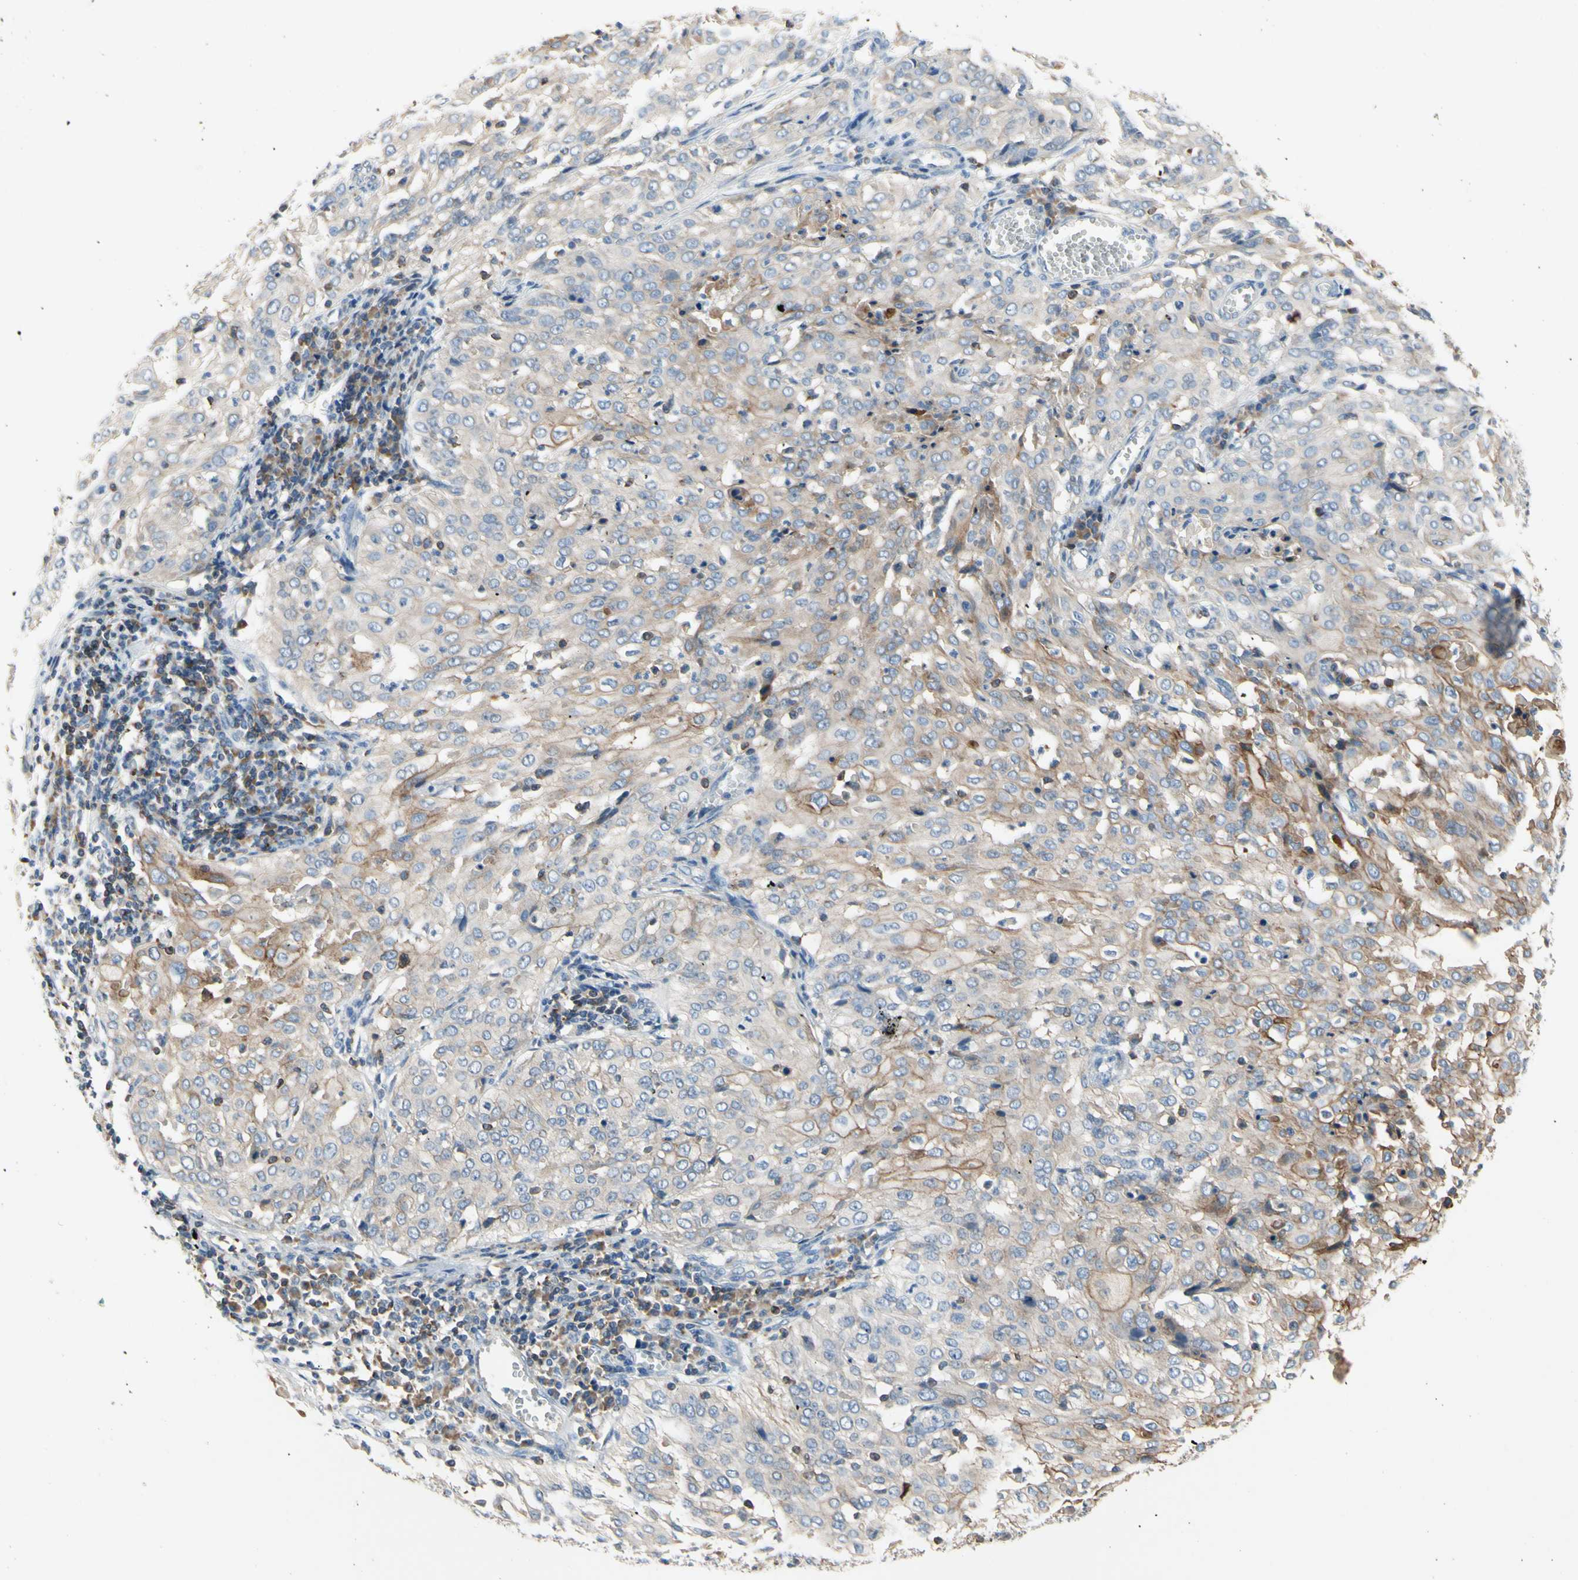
{"staining": {"intensity": "weak", "quantity": ">75%", "location": "cytoplasmic/membranous"}, "tissue": "cervical cancer", "cell_type": "Tumor cells", "image_type": "cancer", "snomed": [{"axis": "morphology", "description": "Squamous cell carcinoma, NOS"}, {"axis": "topography", "description": "Cervix"}], "caption": "This micrograph exhibits cervical squamous cell carcinoma stained with IHC to label a protein in brown. The cytoplasmic/membranous of tumor cells show weak positivity for the protein. Nuclei are counter-stained blue.", "gene": "MUC1", "patient": {"sex": "female", "age": 39}}